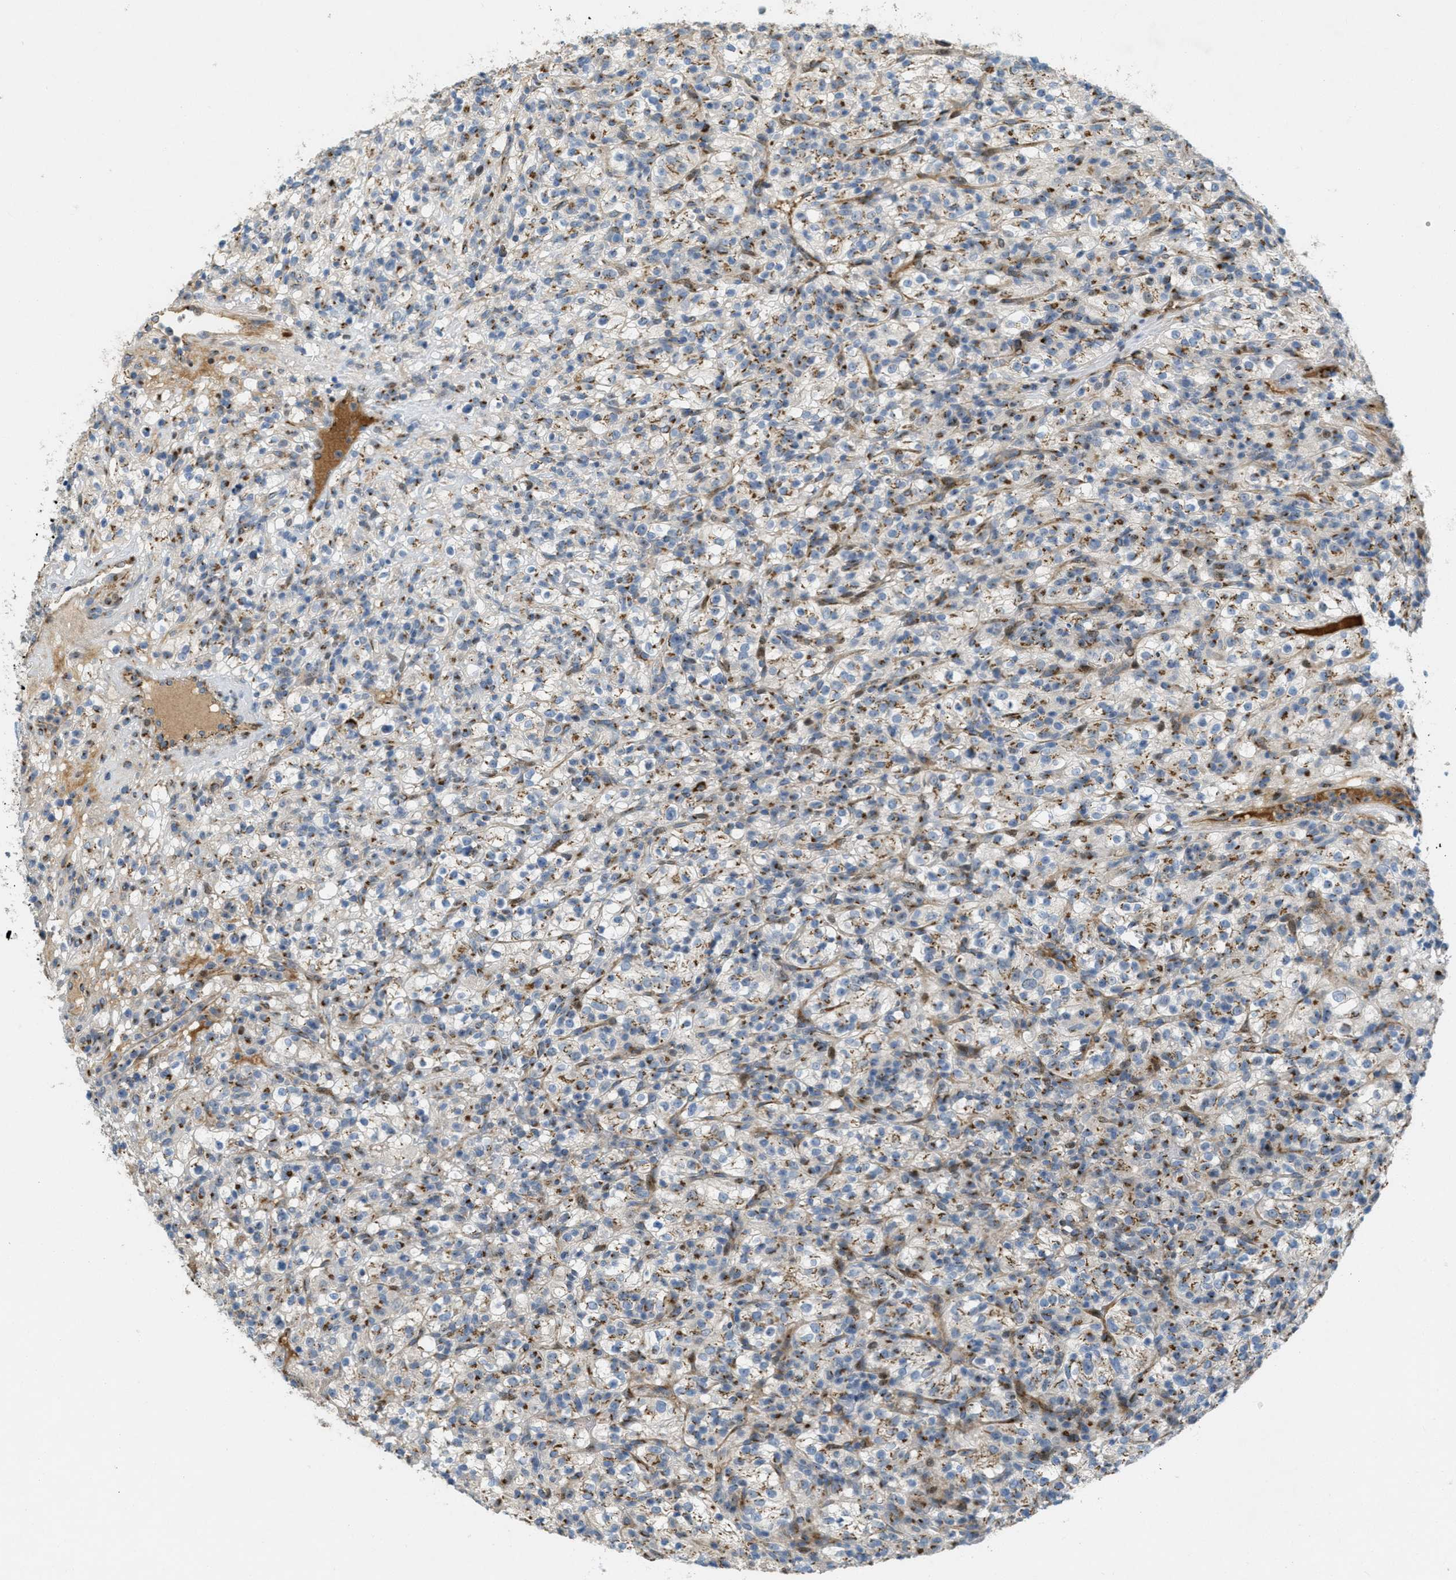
{"staining": {"intensity": "moderate", "quantity": "25%-75%", "location": "cytoplasmic/membranous"}, "tissue": "renal cancer", "cell_type": "Tumor cells", "image_type": "cancer", "snomed": [{"axis": "morphology", "description": "Normal tissue, NOS"}, {"axis": "morphology", "description": "Adenocarcinoma, NOS"}, {"axis": "topography", "description": "Kidney"}], "caption": "Human renal cancer stained with a protein marker exhibits moderate staining in tumor cells.", "gene": "ZFPL1", "patient": {"sex": "female", "age": 72}}